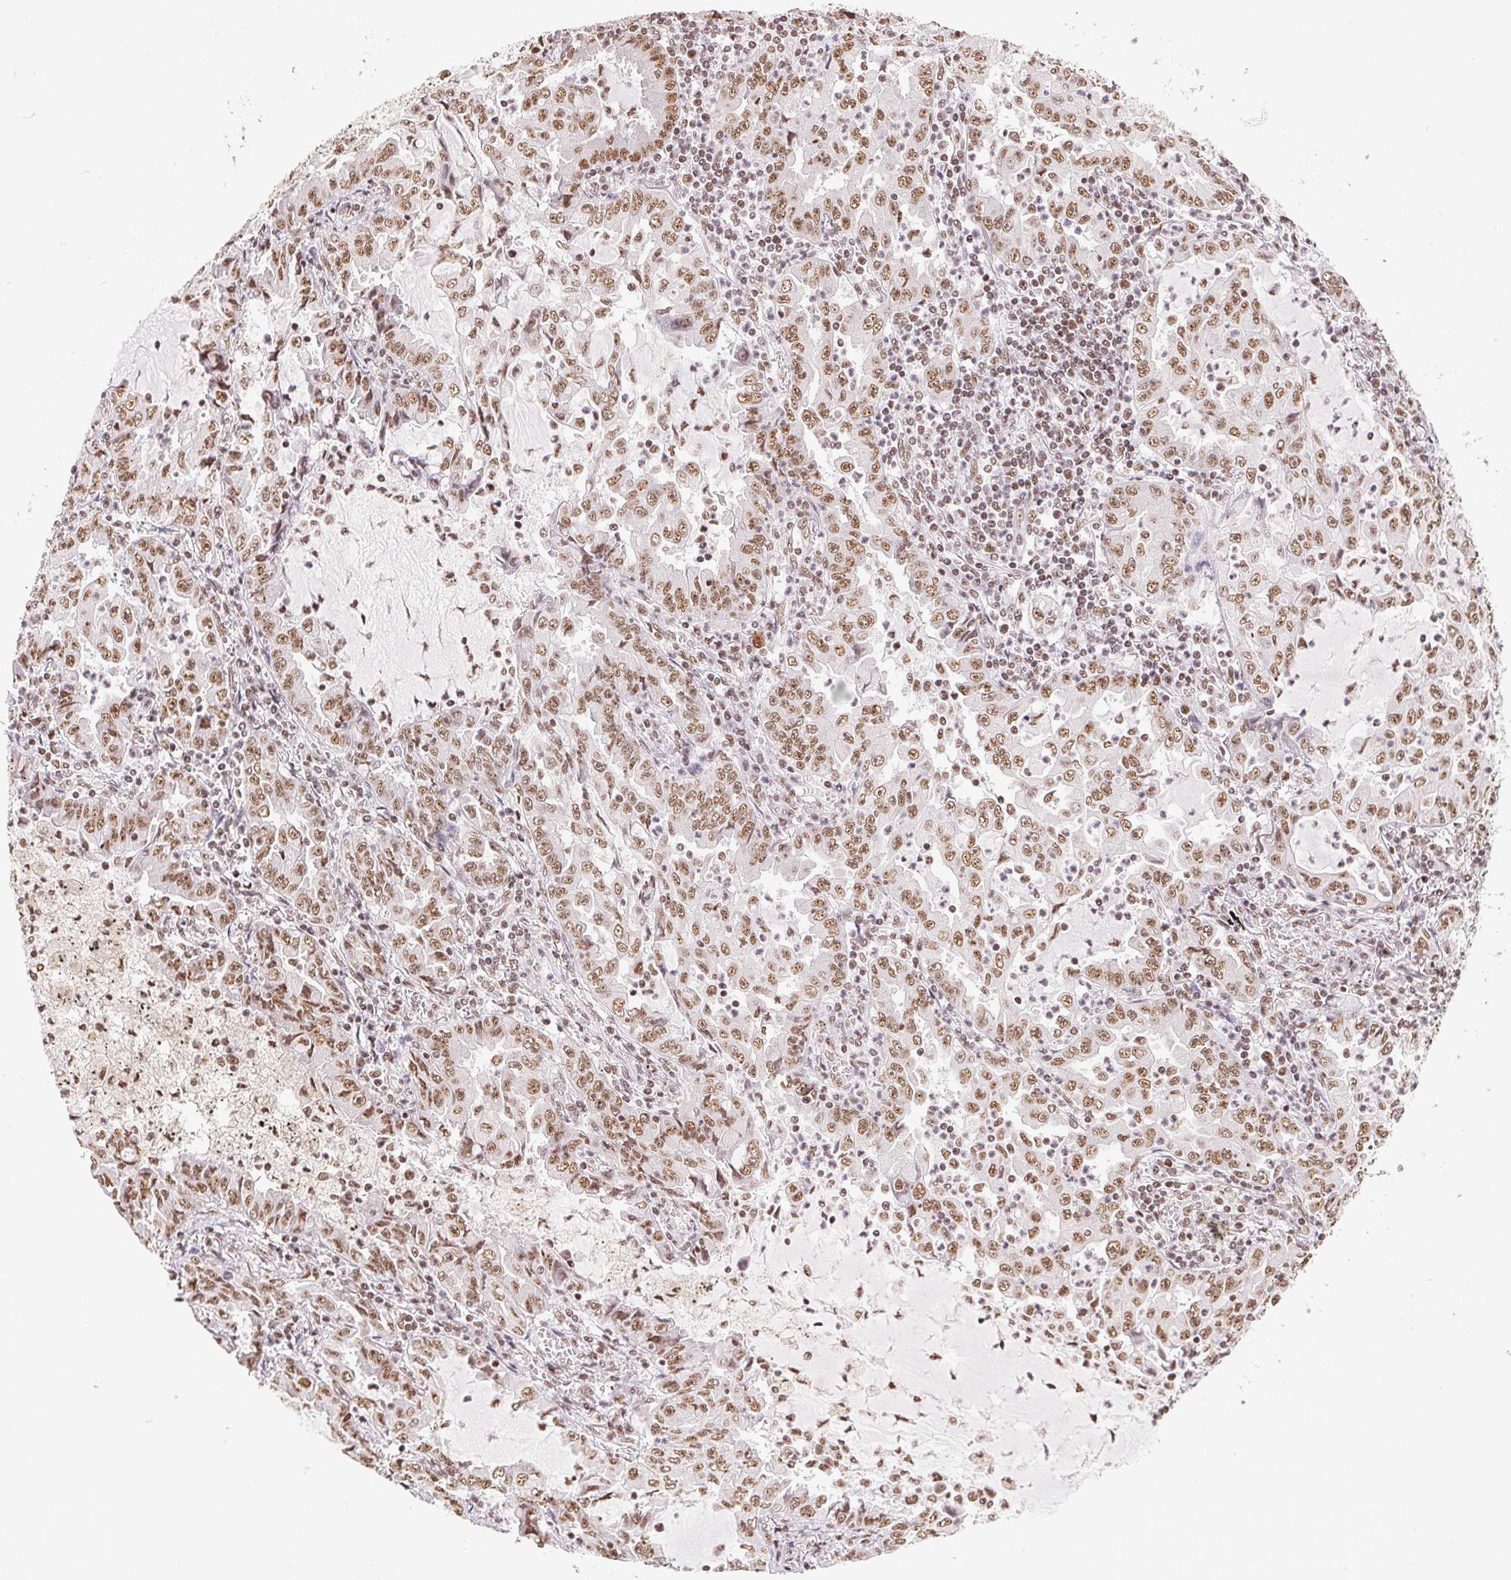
{"staining": {"intensity": "moderate", "quantity": ">75%", "location": "nuclear"}, "tissue": "lung cancer", "cell_type": "Tumor cells", "image_type": "cancer", "snomed": [{"axis": "morphology", "description": "Adenocarcinoma, NOS"}, {"axis": "topography", "description": "Lung"}], "caption": "Lung cancer (adenocarcinoma) tissue demonstrates moderate nuclear positivity in about >75% of tumor cells", "gene": "IK", "patient": {"sex": "female", "age": 52}}